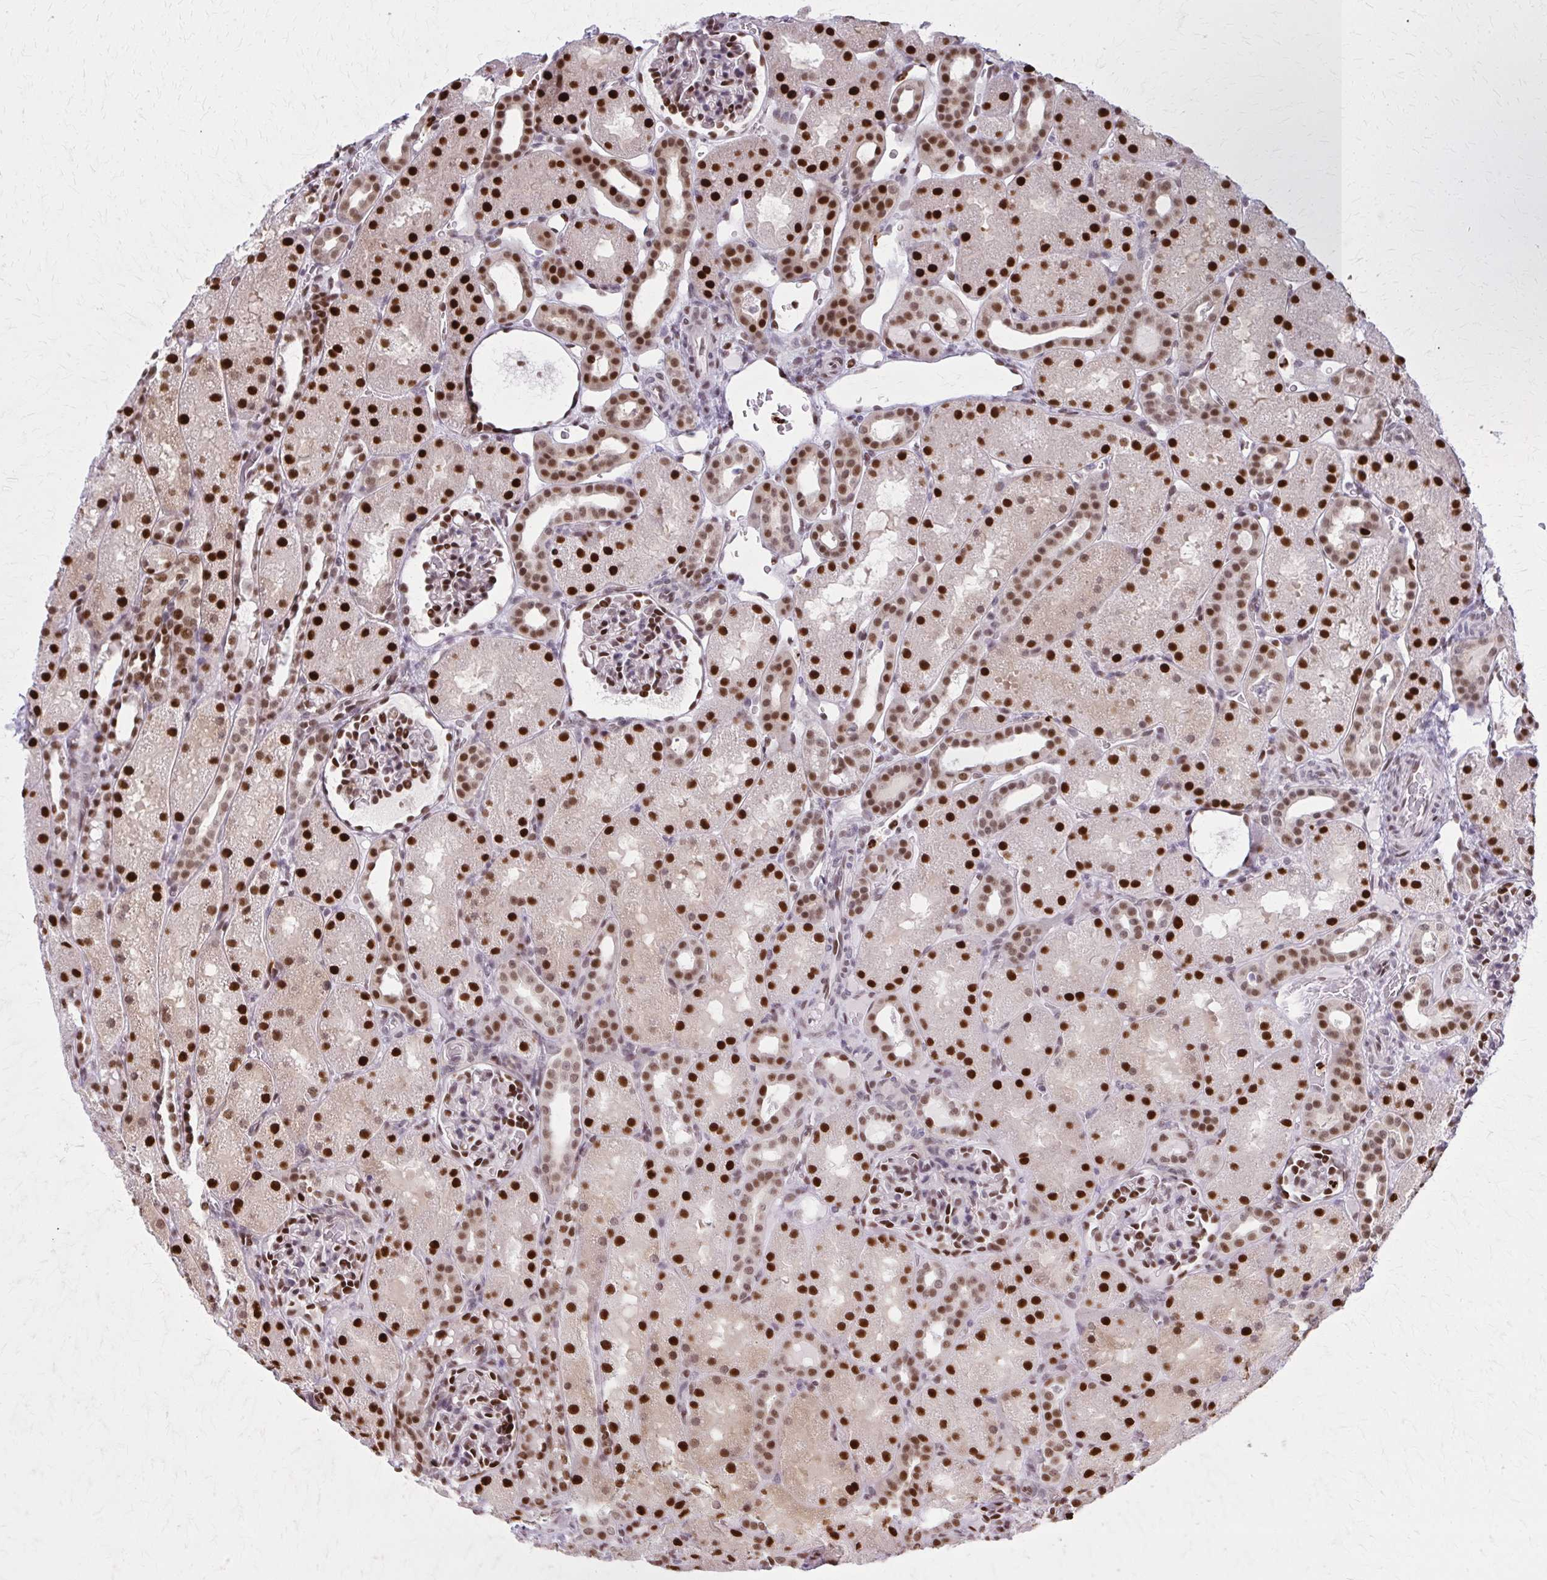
{"staining": {"intensity": "strong", "quantity": "25%-75%", "location": "nuclear"}, "tissue": "kidney", "cell_type": "Cells in glomeruli", "image_type": "normal", "snomed": [{"axis": "morphology", "description": "Normal tissue, NOS"}, {"axis": "topography", "description": "Kidney"}], "caption": "Strong nuclear positivity for a protein is appreciated in about 25%-75% of cells in glomeruli of benign kidney using immunohistochemistry (IHC).", "gene": "ZNF559", "patient": {"sex": "male", "age": 2}}